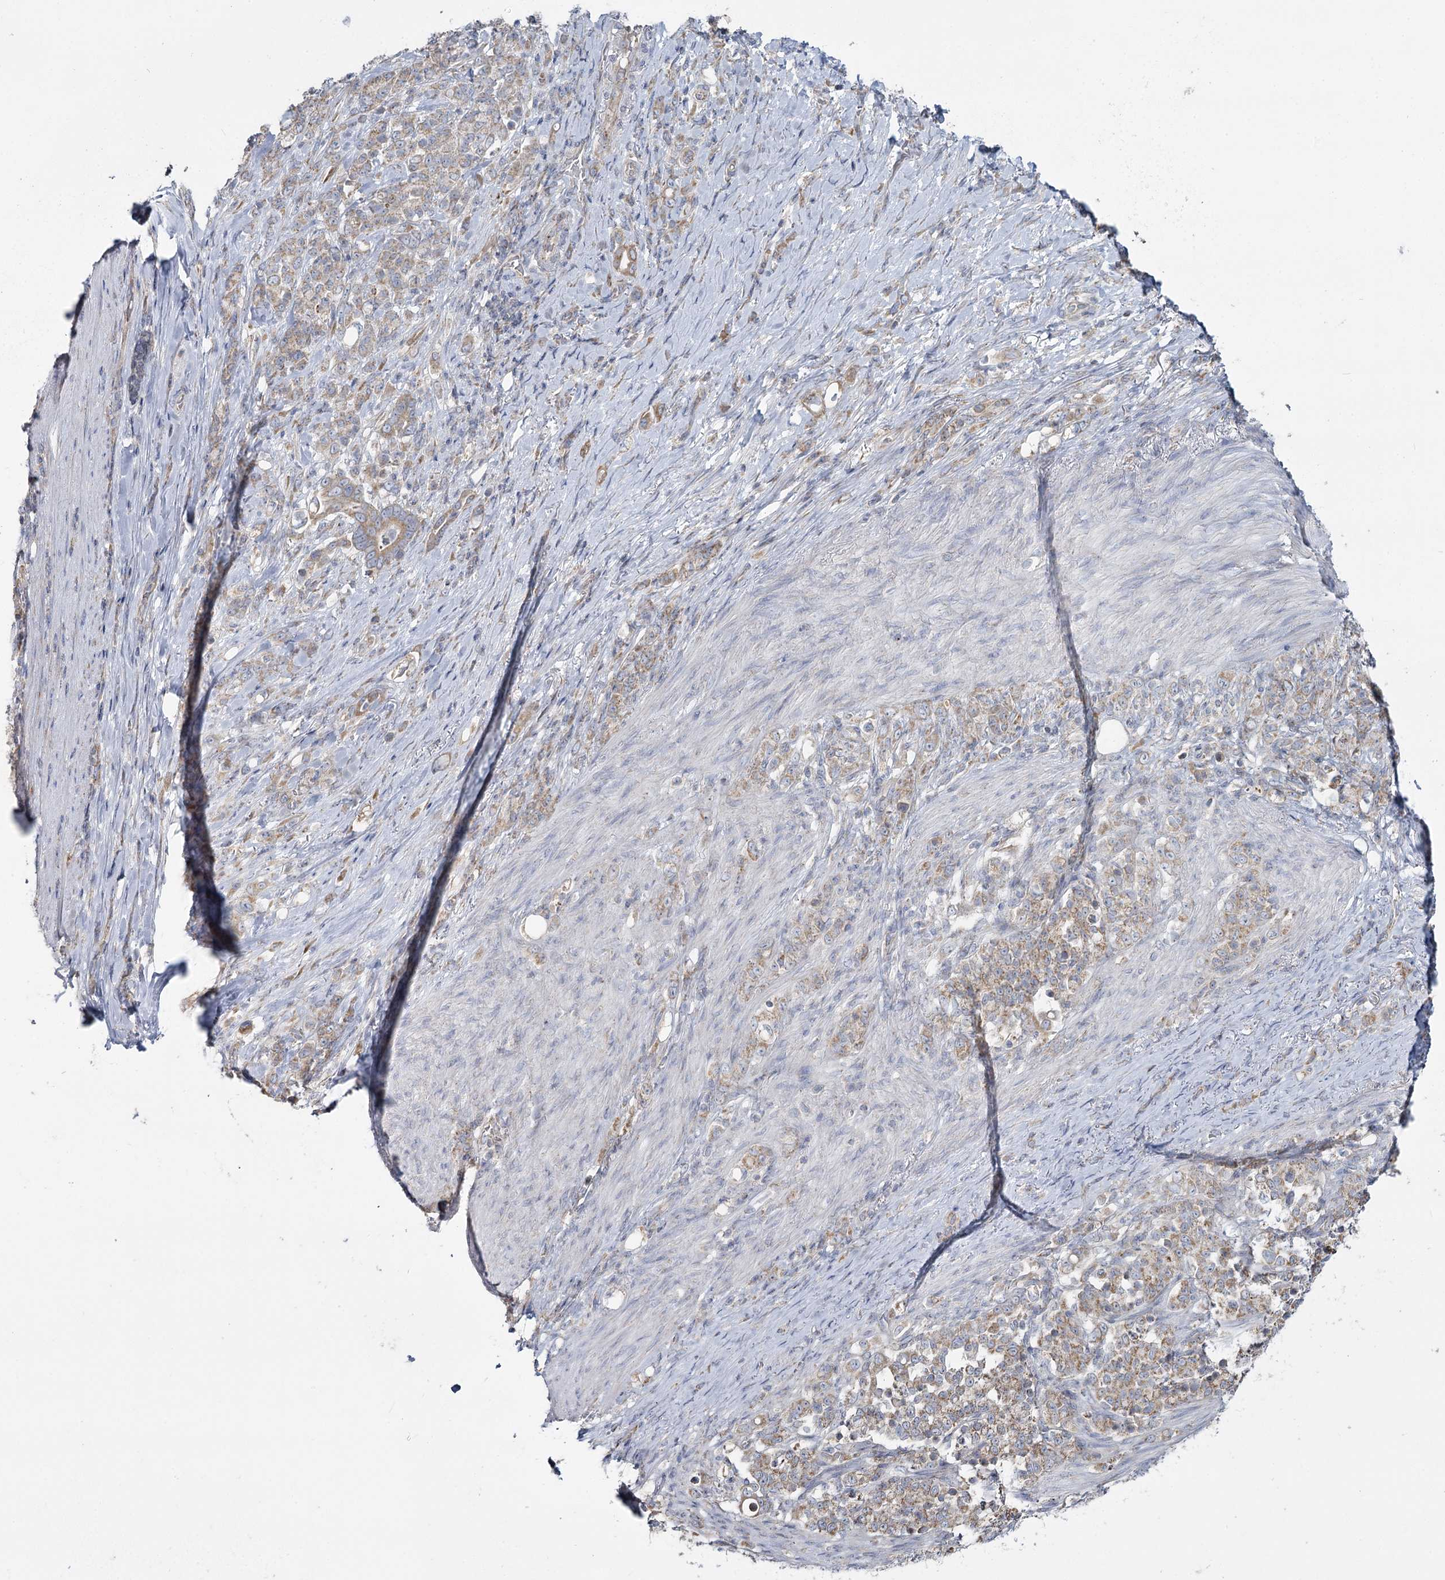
{"staining": {"intensity": "moderate", "quantity": ">75%", "location": "cytoplasmic/membranous"}, "tissue": "stomach cancer", "cell_type": "Tumor cells", "image_type": "cancer", "snomed": [{"axis": "morphology", "description": "Adenocarcinoma, NOS"}, {"axis": "topography", "description": "Stomach"}], "caption": "IHC histopathology image of neoplastic tissue: stomach cancer stained using immunohistochemistry (IHC) shows medium levels of moderate protein expression localized specifically in the cytoplasmic/membranous of tumor cells, appearing as a cytoplasmic/membranous brown color.", "gene": "ACOX2", "patient": {"sex": "female", "age": 79}}